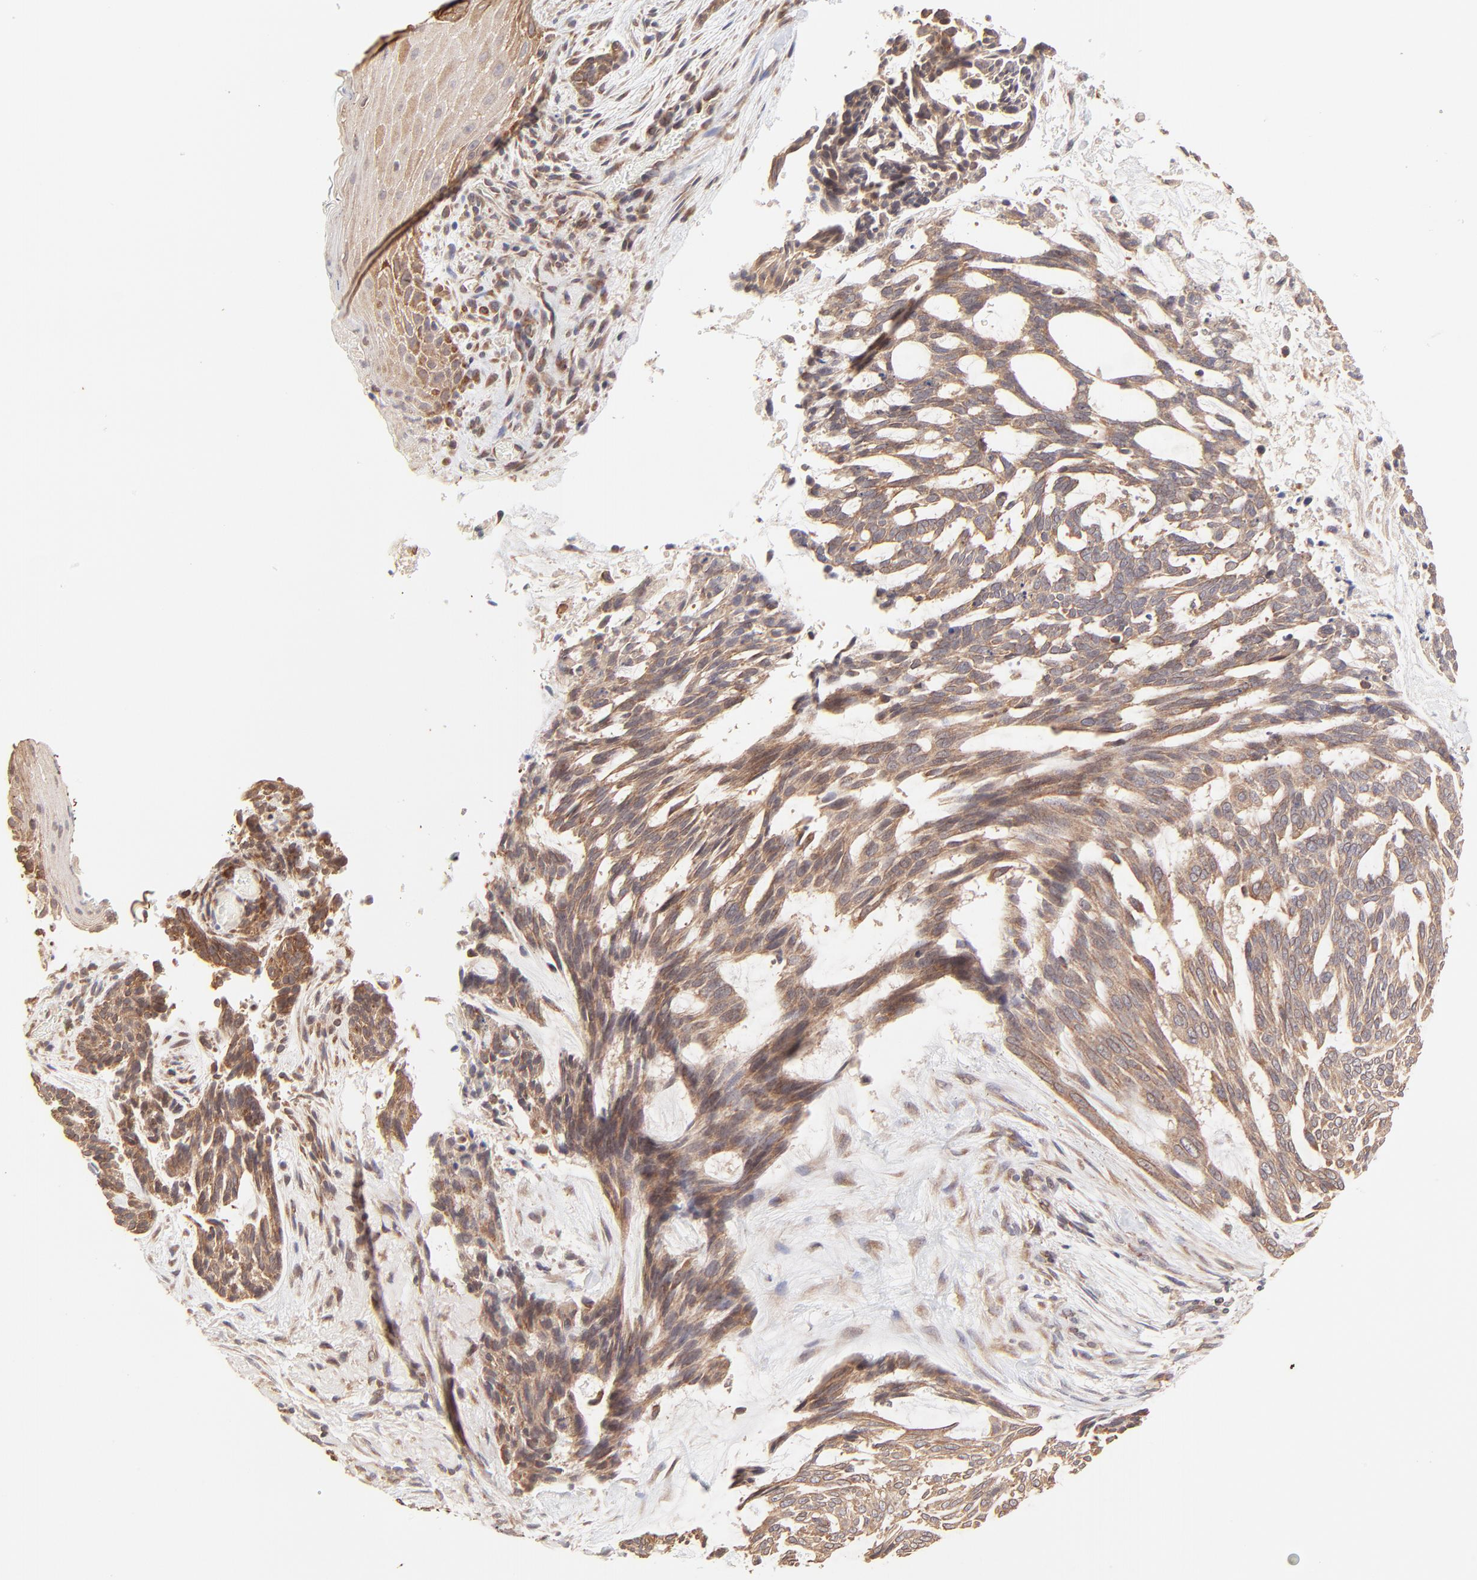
{"staining": {"intensity": "moderate", "quantity": ">75%", "location": "cytoplasmic/membranous"}, "tissue": "skin cancer", "cell_type": "Tumor cells", "image_type": "cancer", "snomed": [{"axis": "morphology", "description": "Normal tissue, NOS"}, {"axis": "morphology", "description": "Basal cell carcinoma"}, {"axis": "topography", "description": "Skin"}], "caption": "Skin cancer stained with immunohistochemistry (IHC) exhibits moderate cytoplasmic/membranous expression in about >75% of tumor cells.", "gene": "TNRC6B", "patient": {"sex": "female", "age": 71}}